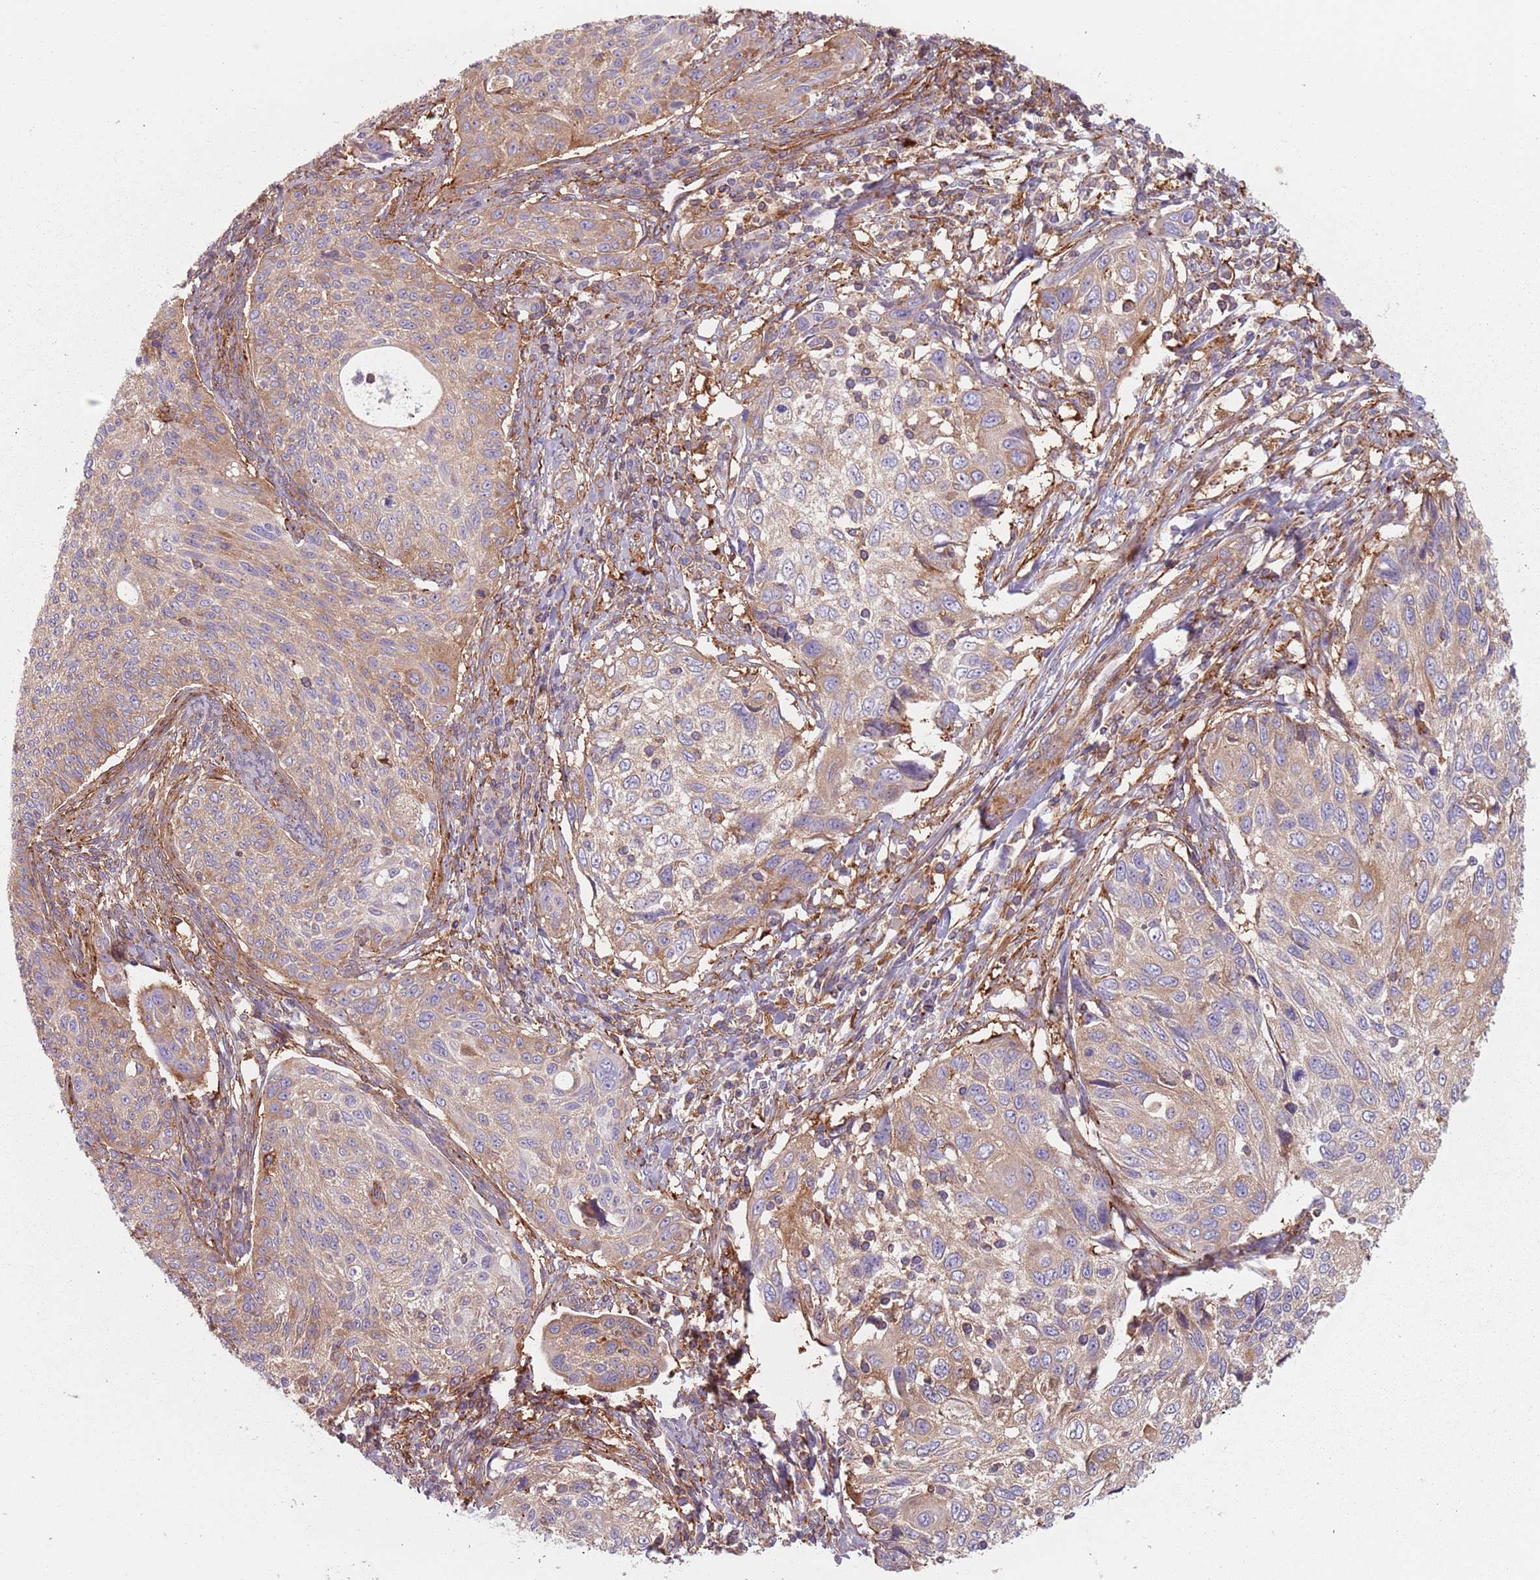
{"staining": {"intensity": "moderate", "quantity": "25%-75%", "location": "cytoplasmic/membranous"}, "tissue": "cervical cancer", "cell_type": "Tumor cells", "image_type": "cancer", "snomed": [{"axis": "morphology", "description": "Squamous cell carcinoma, NOS"}, {"axis": "topography", "description": "Cervix"}], "caption": "The immunohistochemical stain highlights moderate cytoplasmic/membranous positivity in tumor cells of squamous cell carcinoma (cervical) tissue. The staining was performed using DAB (3,3'-diaminobenzidine) to visualize the protein expression in brown, while the nuclei were stained in blue with hematoxylin (Magnification: 20x).", "gene": "TPD52L2", "patient": {"sex": "female", "age": 70}}